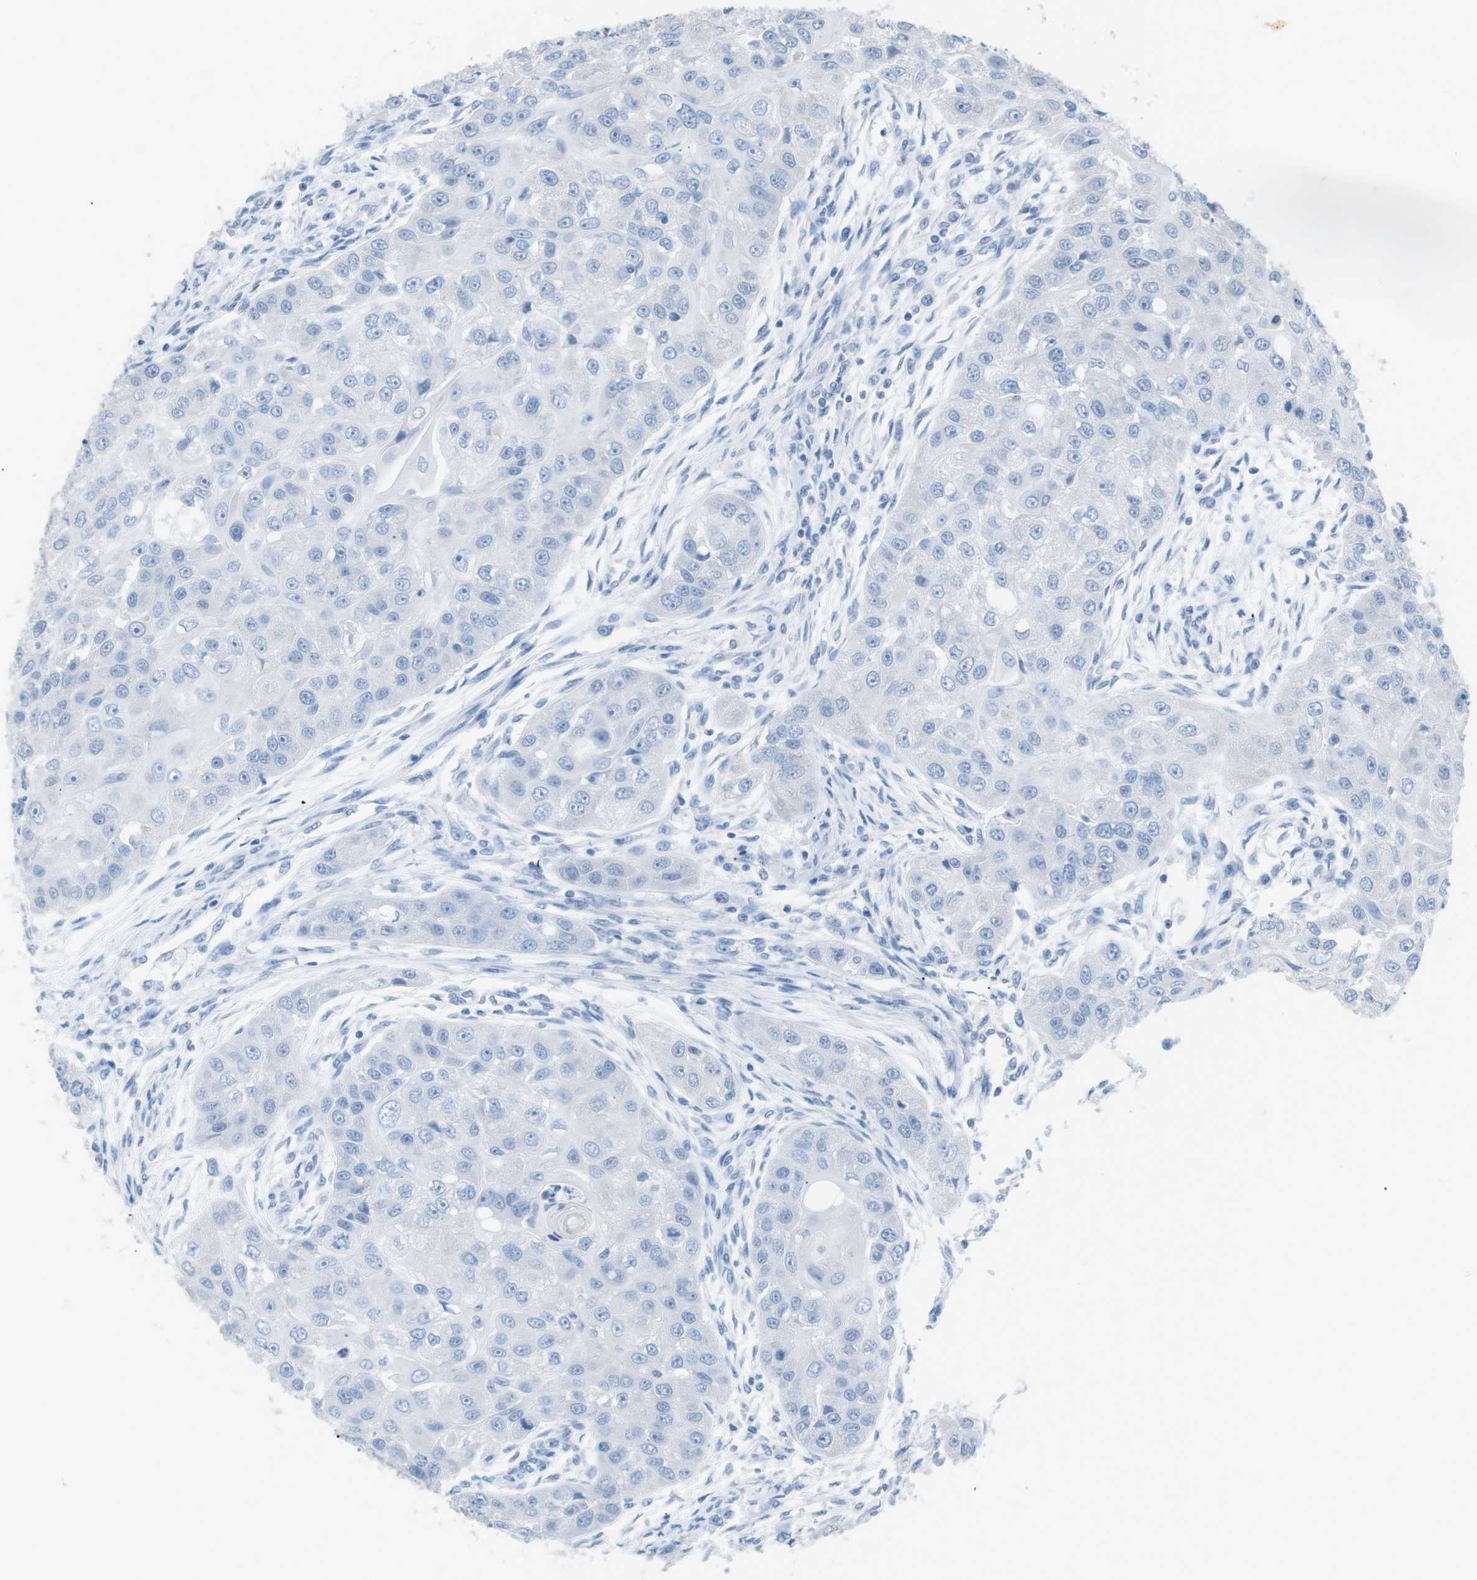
{"staining": {"intensity": "negative", "quantity": "none", "location": "none"}, "tissue": "head and neck cancer", "cell_type": "Tumor cells", "image_type": "cancer", "snomed": [{"axis": "morphology", "description": "Normal tissue, NOS"}, {"axis": "morphology", "description": "Squamous cell carcinoma, NOS"}, {"axis": "topography", "description": "Skeletal muscle"}, {"axis": "topography", "description": "Head-Neck"}], "caption": "The immunohistochemistry micrograph has no significant positivity in tumor cells of squamous cell carcinoma (head and neck) tissue. (Brightfield microscopy of DAB (3,3'-diaminobenzidine) IHC at high magnification).", "gene": "SALL4", "patient": {"sex": "male", "age": 51}}